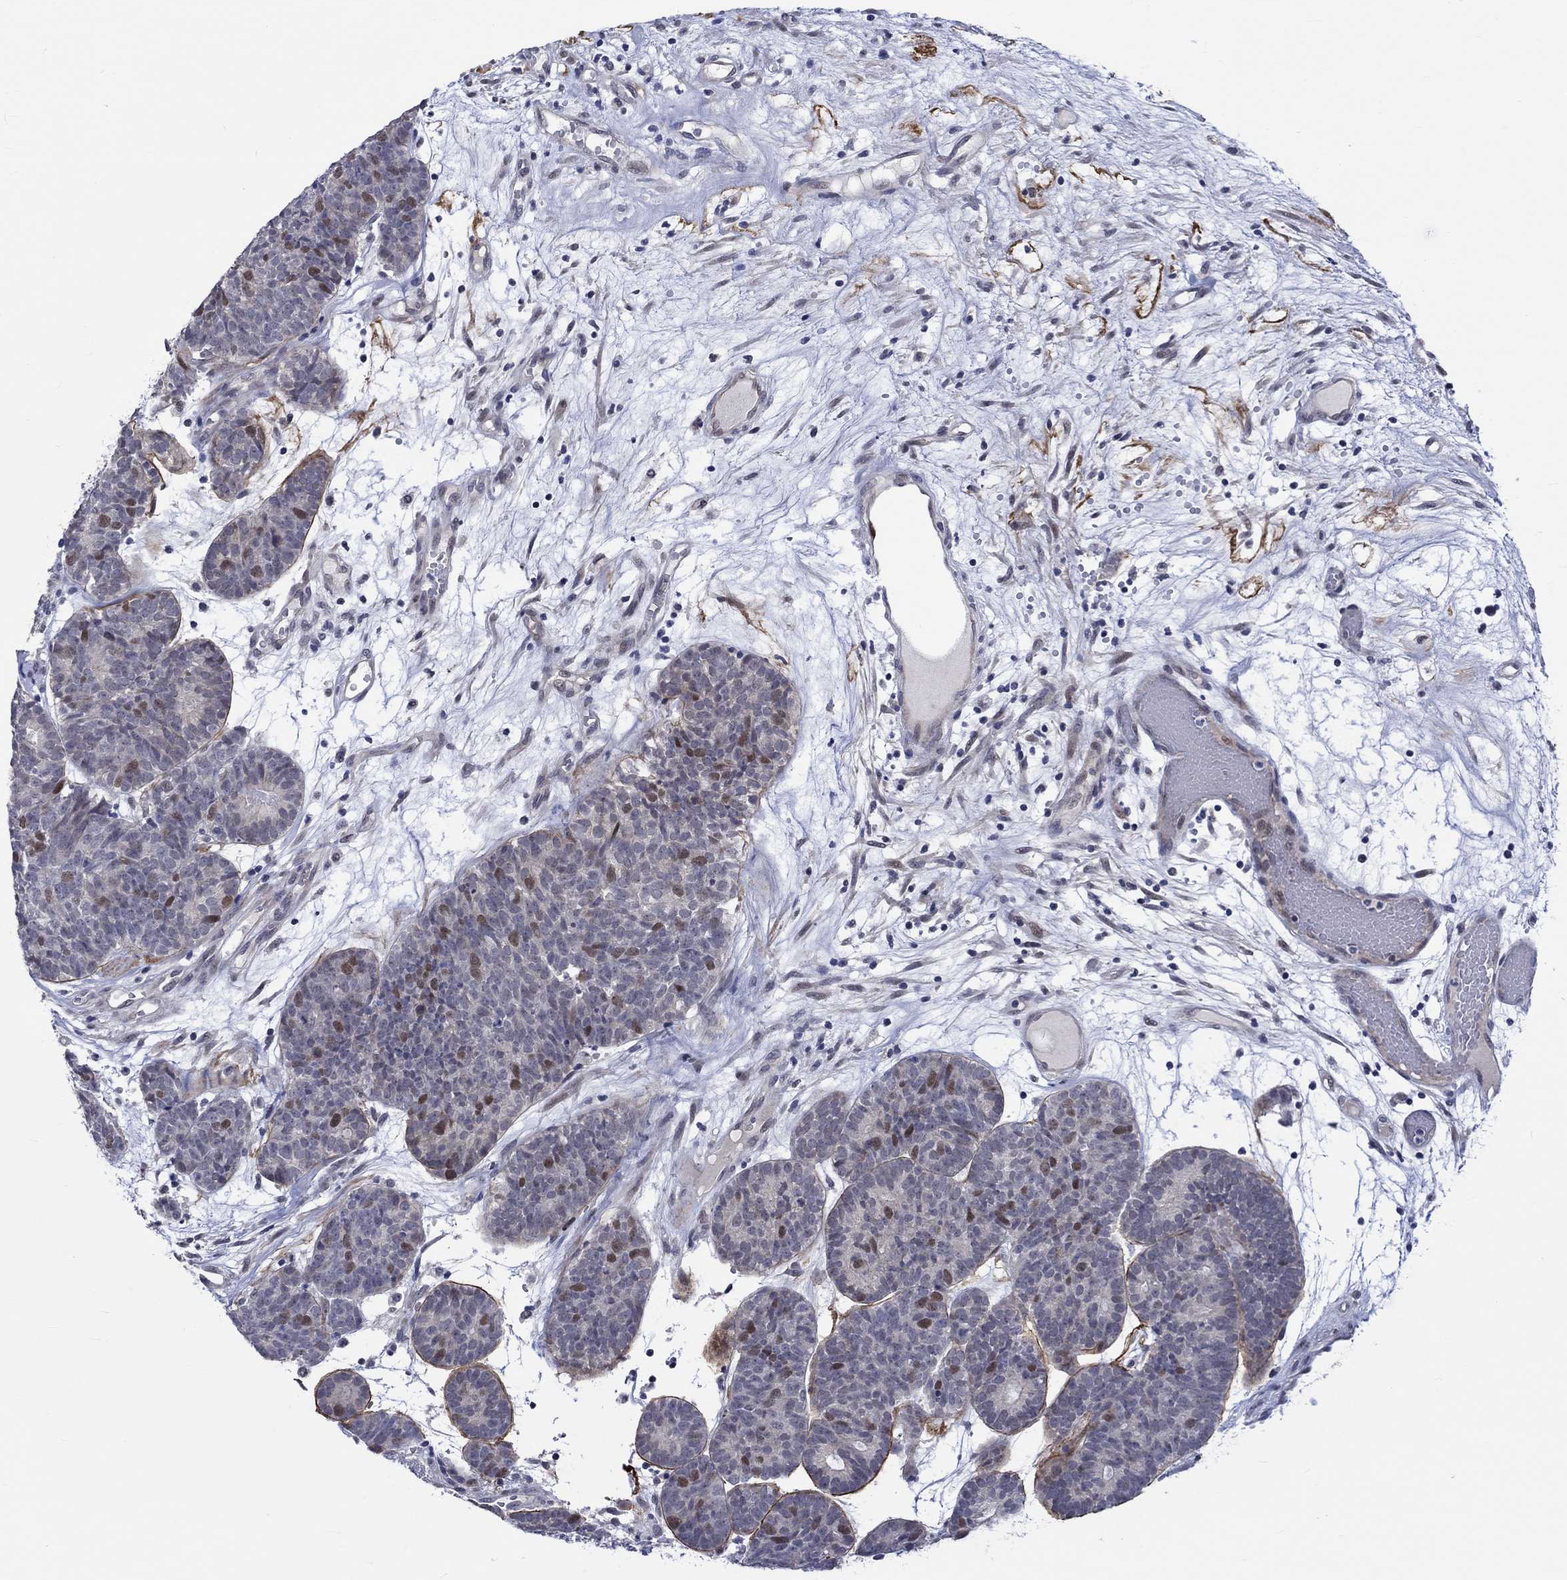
{"staining": {"intensity": "moderate", "quantity": "<25%", "location": "nuclear"}, "tissue": "head and neck cancer", "cell_type": "Tumor cells", "image_type": "cancer", "snomed": [{"axis": "morphology", "description": "Adenocarcinoma, NOS"}, {"axis": "topography", "description": "Head-Neck"}], "caption": "Head and neck cancer (adenocarcinoma) was stained to show a protein in brown. There is low levels of moderate nuclear expression in about <25% of tumor cells.", "gene": "E2F8", "patient": {"sex": "female", "age": 81}}